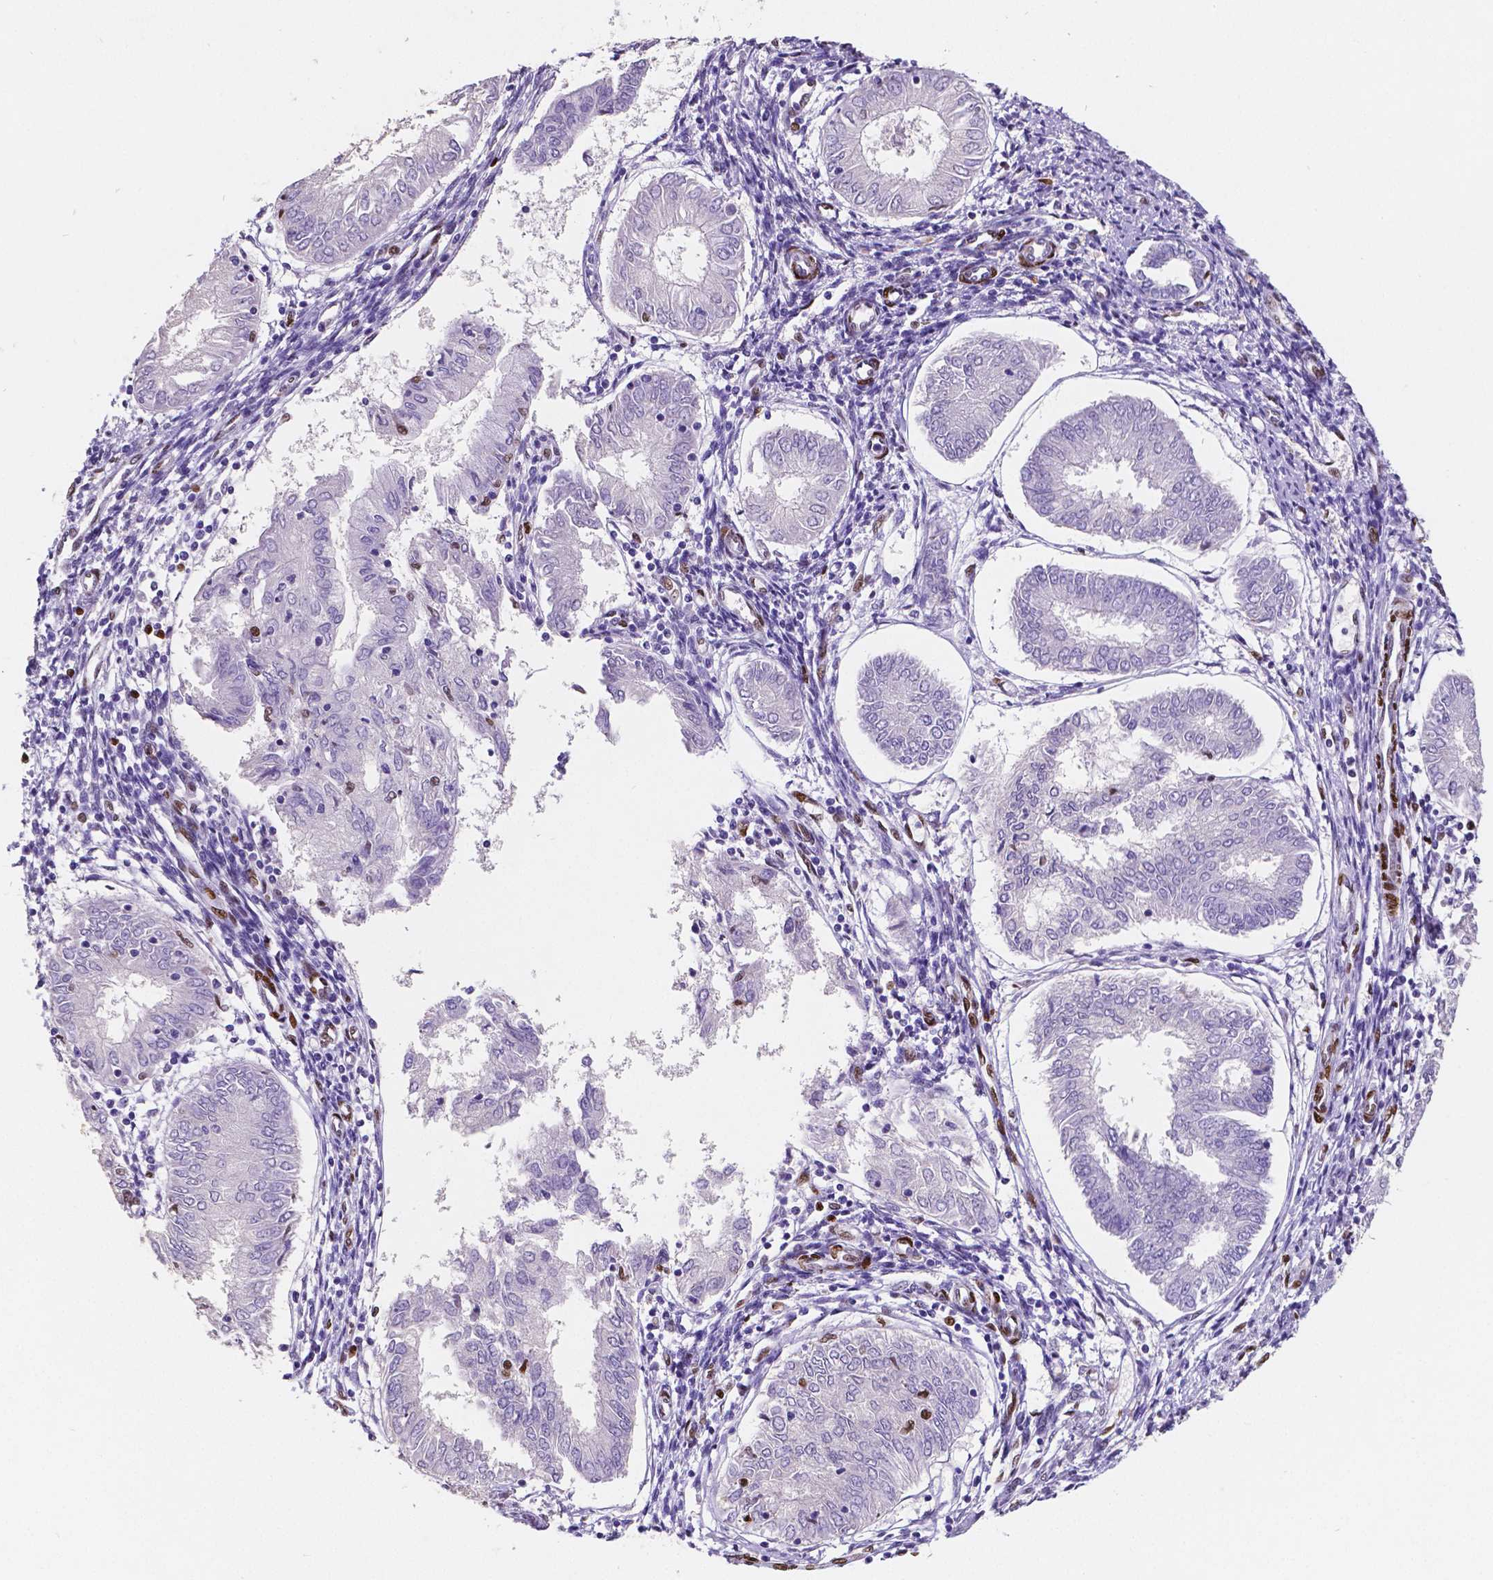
{"staining": {"intensity": "negative", "quantity": "none", "location": "none"}, "tissue": "endometrial cancer", "cell_type": "Tumor cells", "image_type": "cancer", "snomed": [{"axis": "morphology", "description": "Adenocarcinoma, NOS"}, {"axis": "topography", "description": "Endometrium"}], "caption": "There is no significant positivity in tumor cells of endometrial cancer.", "gene": "MEF2C", "patient": {"sex": "female", "age": 68}}